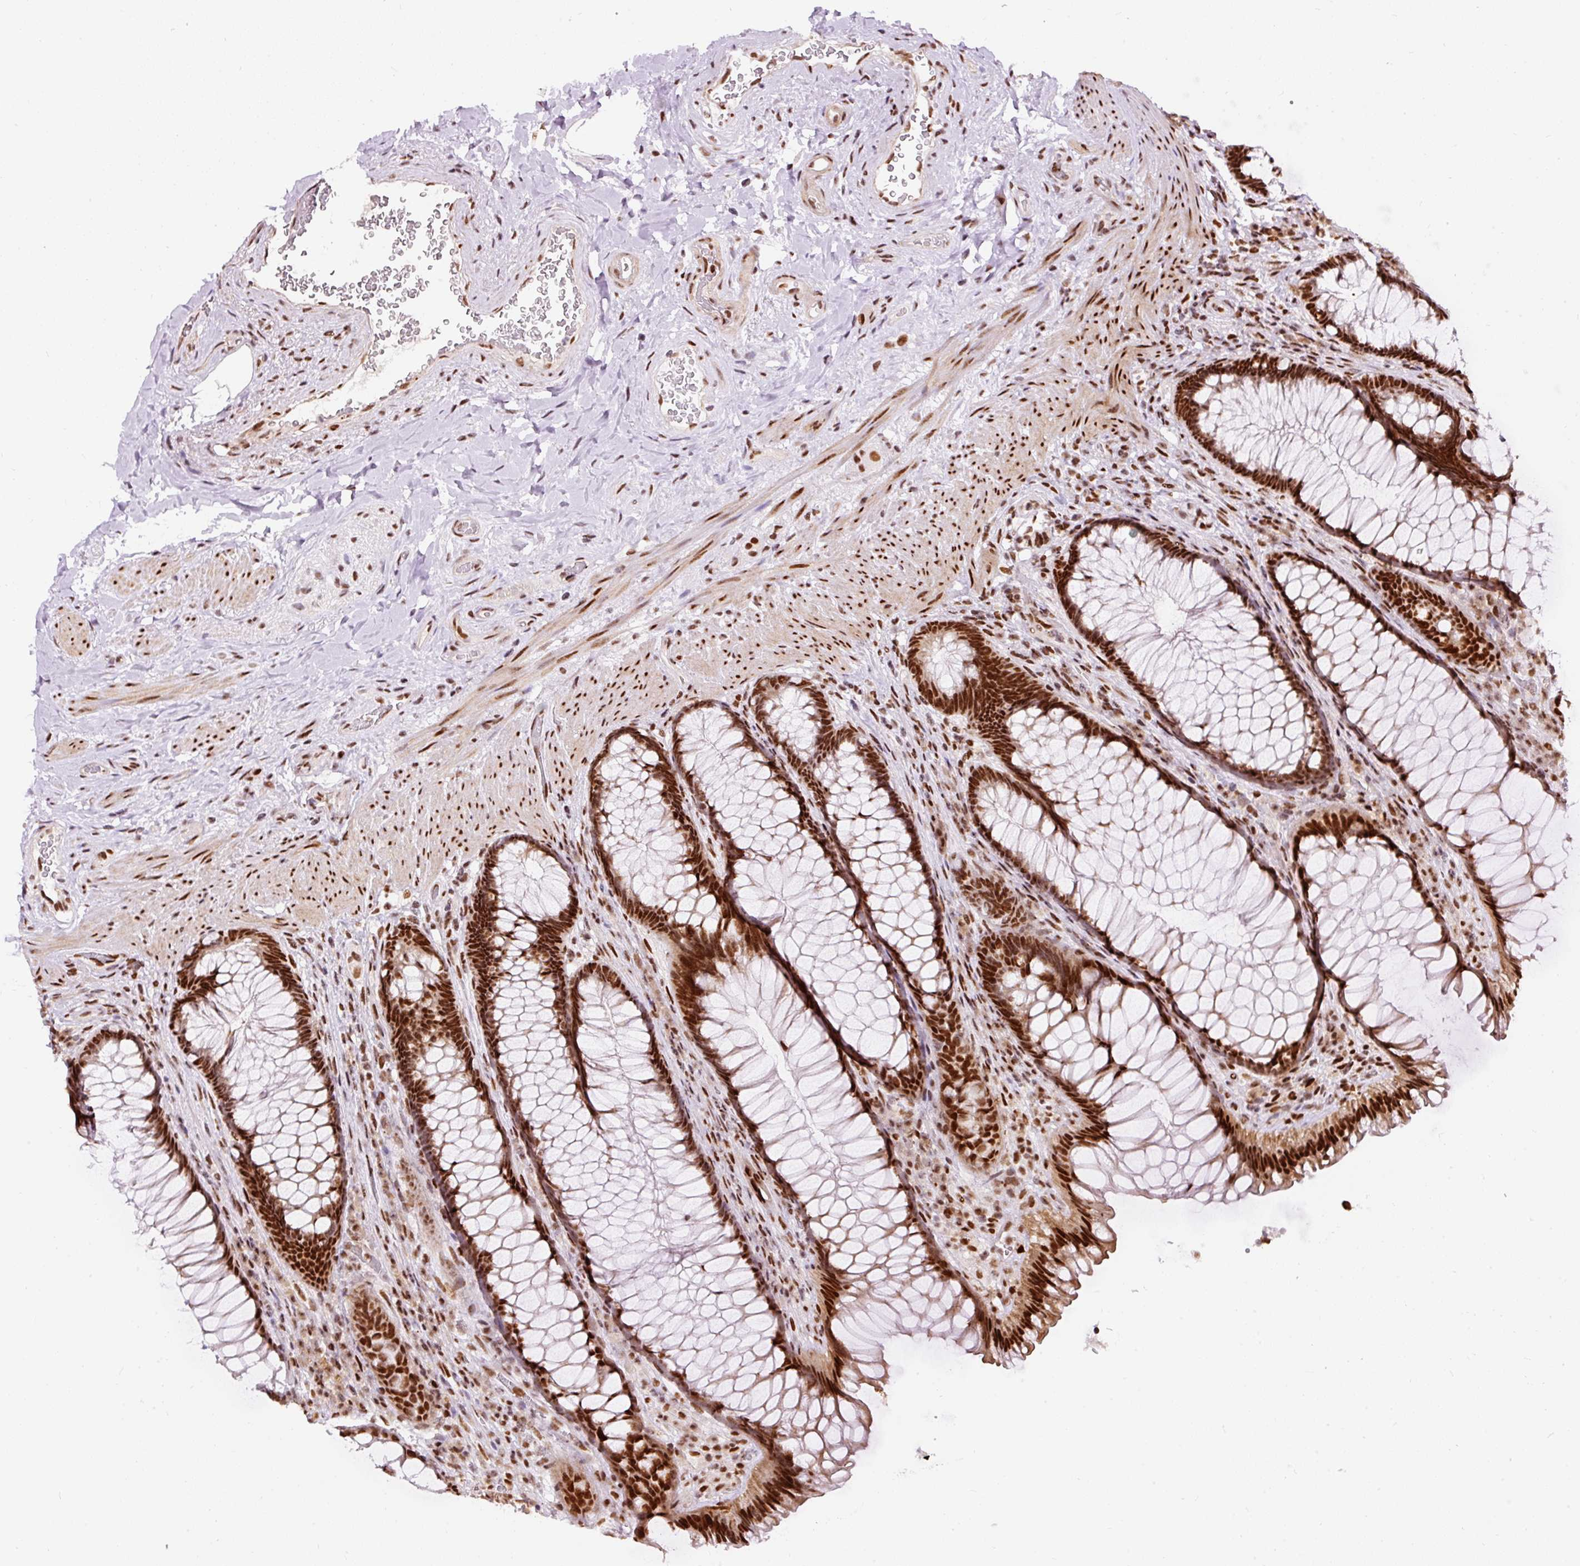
{"staining": {"intensity": "strong", "quantity": ">75%", "location": "nuclear"}, "tissue": "rectum", "cell_type": "Glandular cells", "image_type": "normal", "snomed": [{"axis": "morphology", "description": "Normal tissue, NOS"}, {"axis": "topography", "description": "Rectum"}], "caption": "Strong nuclear positivity is seen in approximately >75% of glandular cells in unremarkable rectum.", "gene": "HNRNPC", "patient": {"sex": "male", "age": 53}}